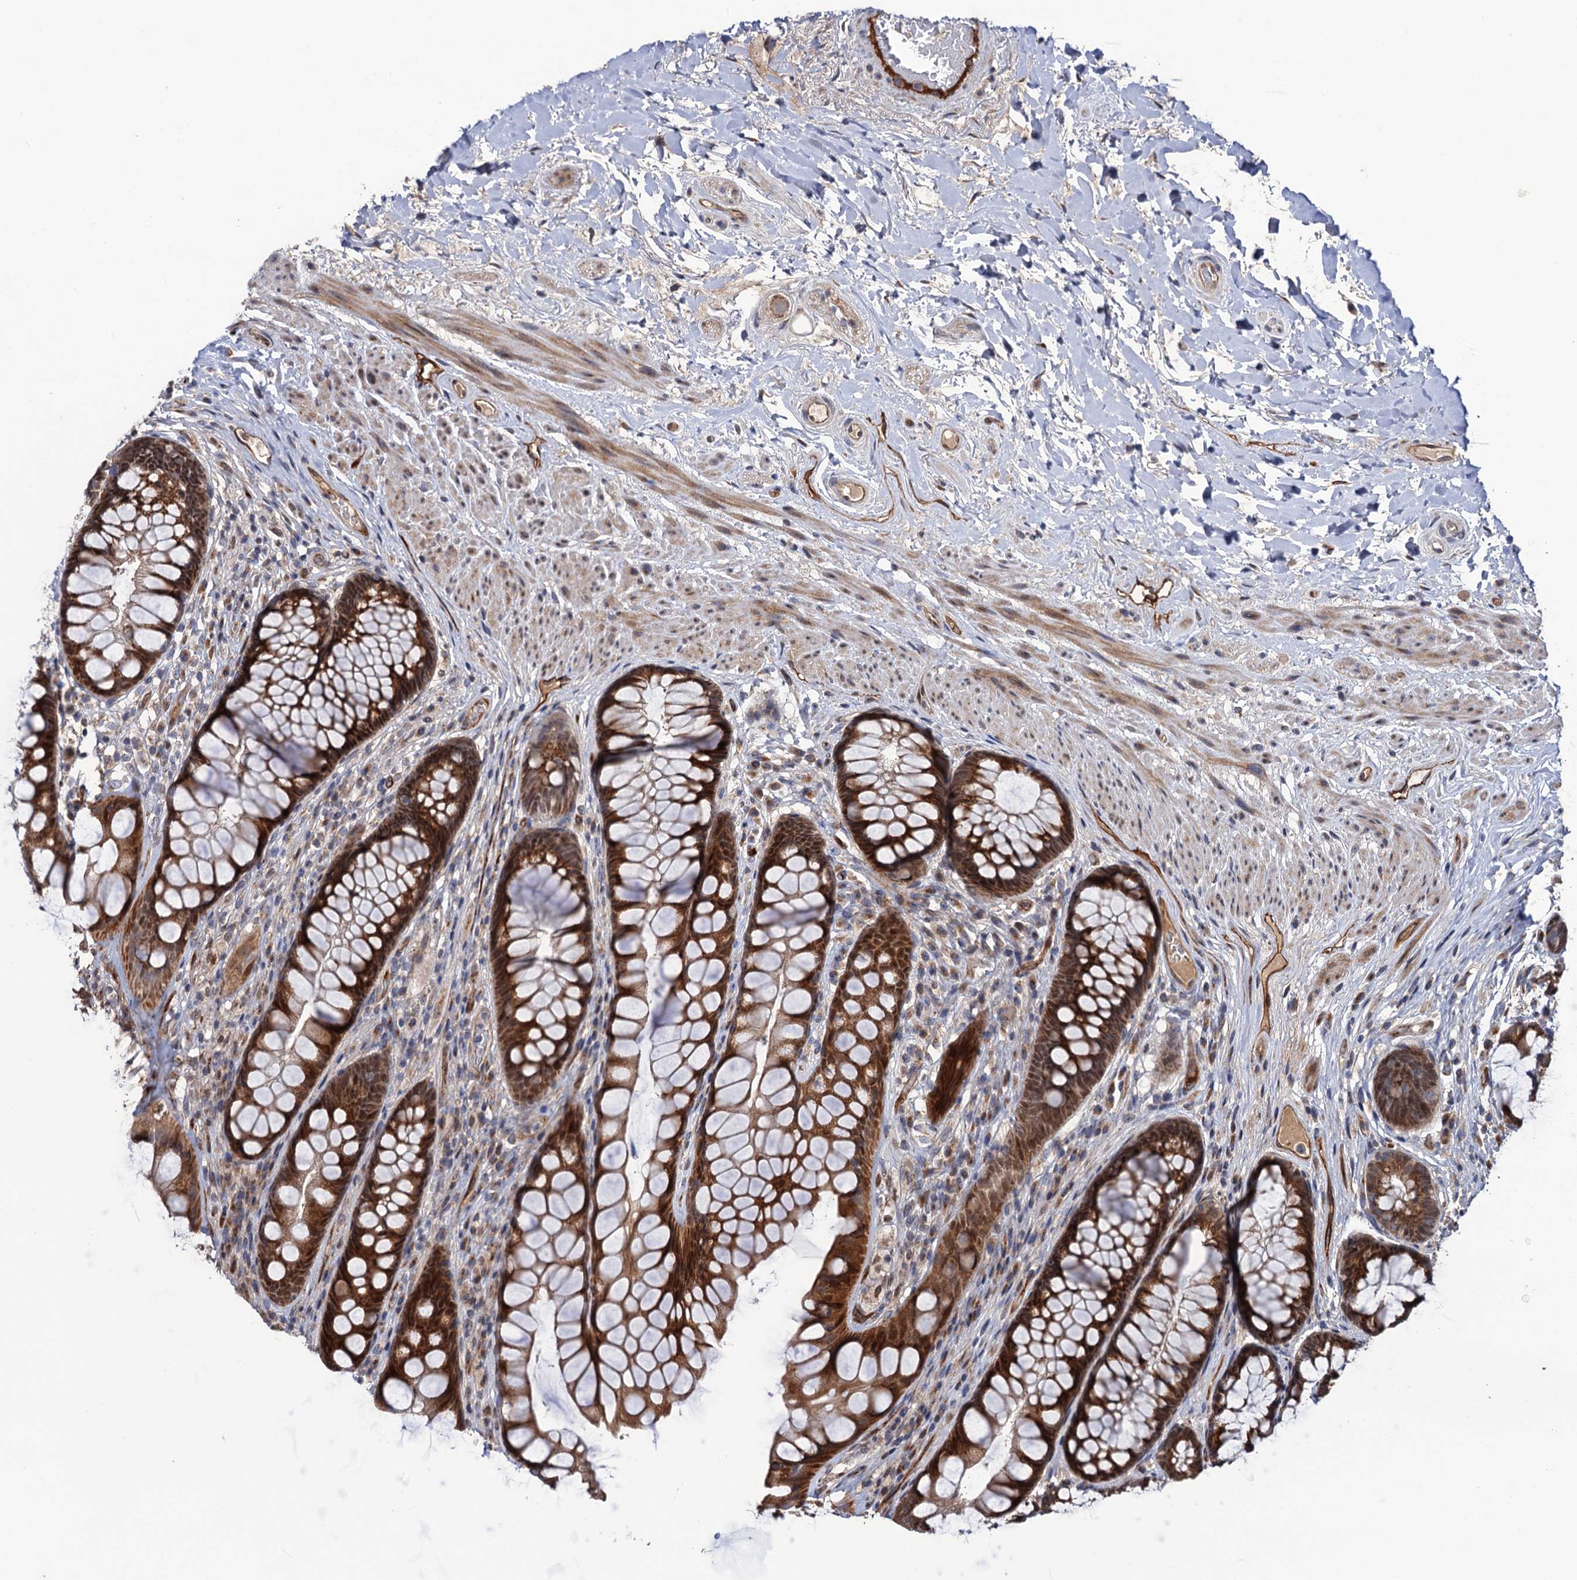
{"staining": {"intensity": "moderate", "quantity": ">75%", "location": "cytoplasmic/membranous"}, "tissue": "rectum", "cell_type": "Glandular cells", "image_type": "normal", "snomed": [{"axis": "morphology", "description": "Normal tissue, NOS"}, {"axis": "topography", "description": "Rectum"}], "caption": "Glandular cells reveal moderate cytoplasmic/membranous expression in about >75% of cells in benign rectum.", "gene": "LRRC63", "patient": {"sex": "male", "age": 74}}